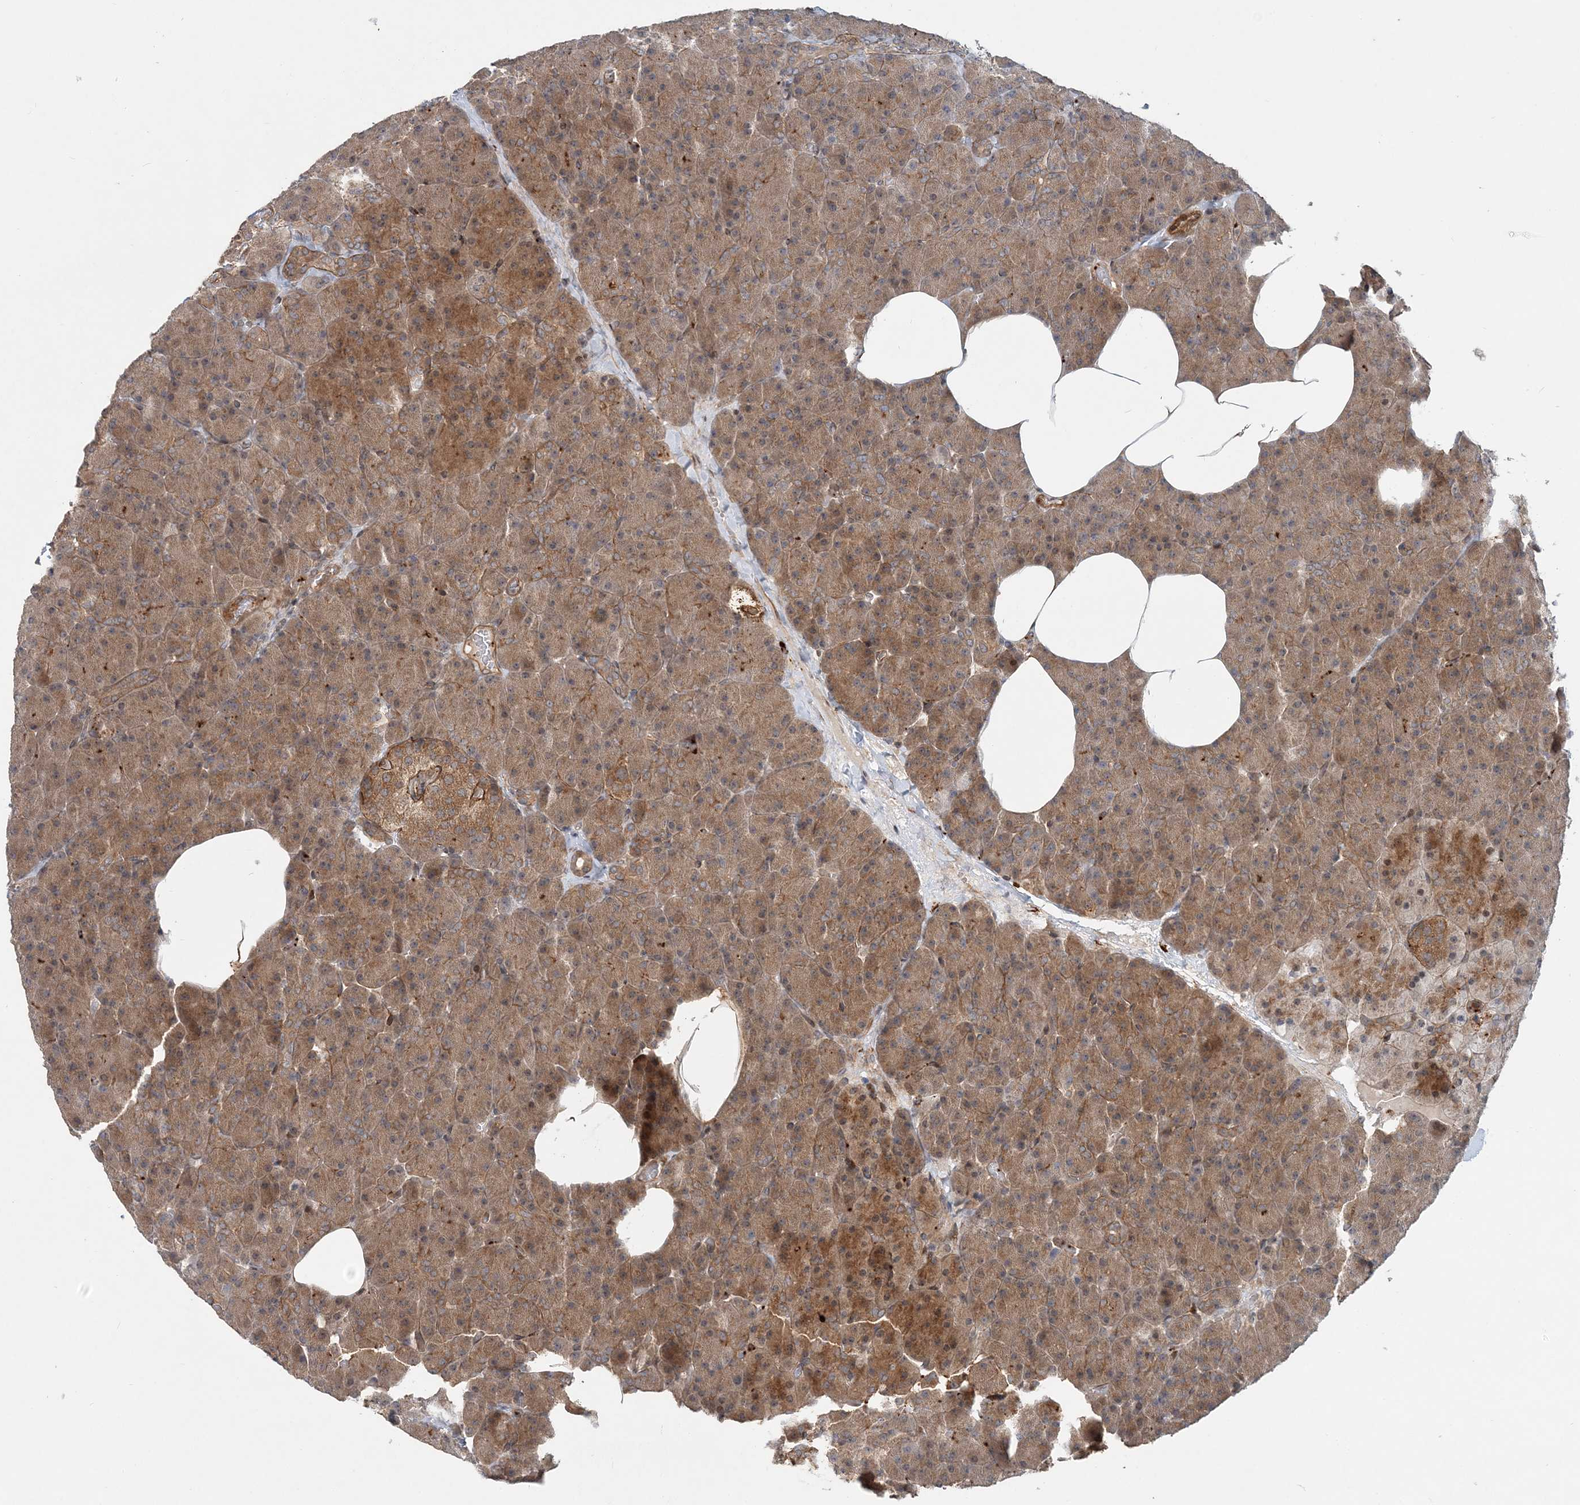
{"staining": {"intensity": "moderate", "quantity": ">75%", "location": "cytoplasmic/membranous"}, "tissue": "pancreas", "cell_type": "Exocrine glandular cells", "image_type": "normal", "snomed": [{"axis": "morphology", "description": "Normal tissue, NOS"}, {"axis": "morphology", "description": "Carcinoid, malignant, NOS"}, {"axis": "topography", "description": "Pancreas"}], "caption": "An IHC histopathology image of benign tissue is shown. Protein staining in brown labels moderate cytoplasmic/membranous positivity in pancreas within exocrine glandular cells.", "gene": "GEMIN5", "patient": {"sex": "female", "age": 35}}